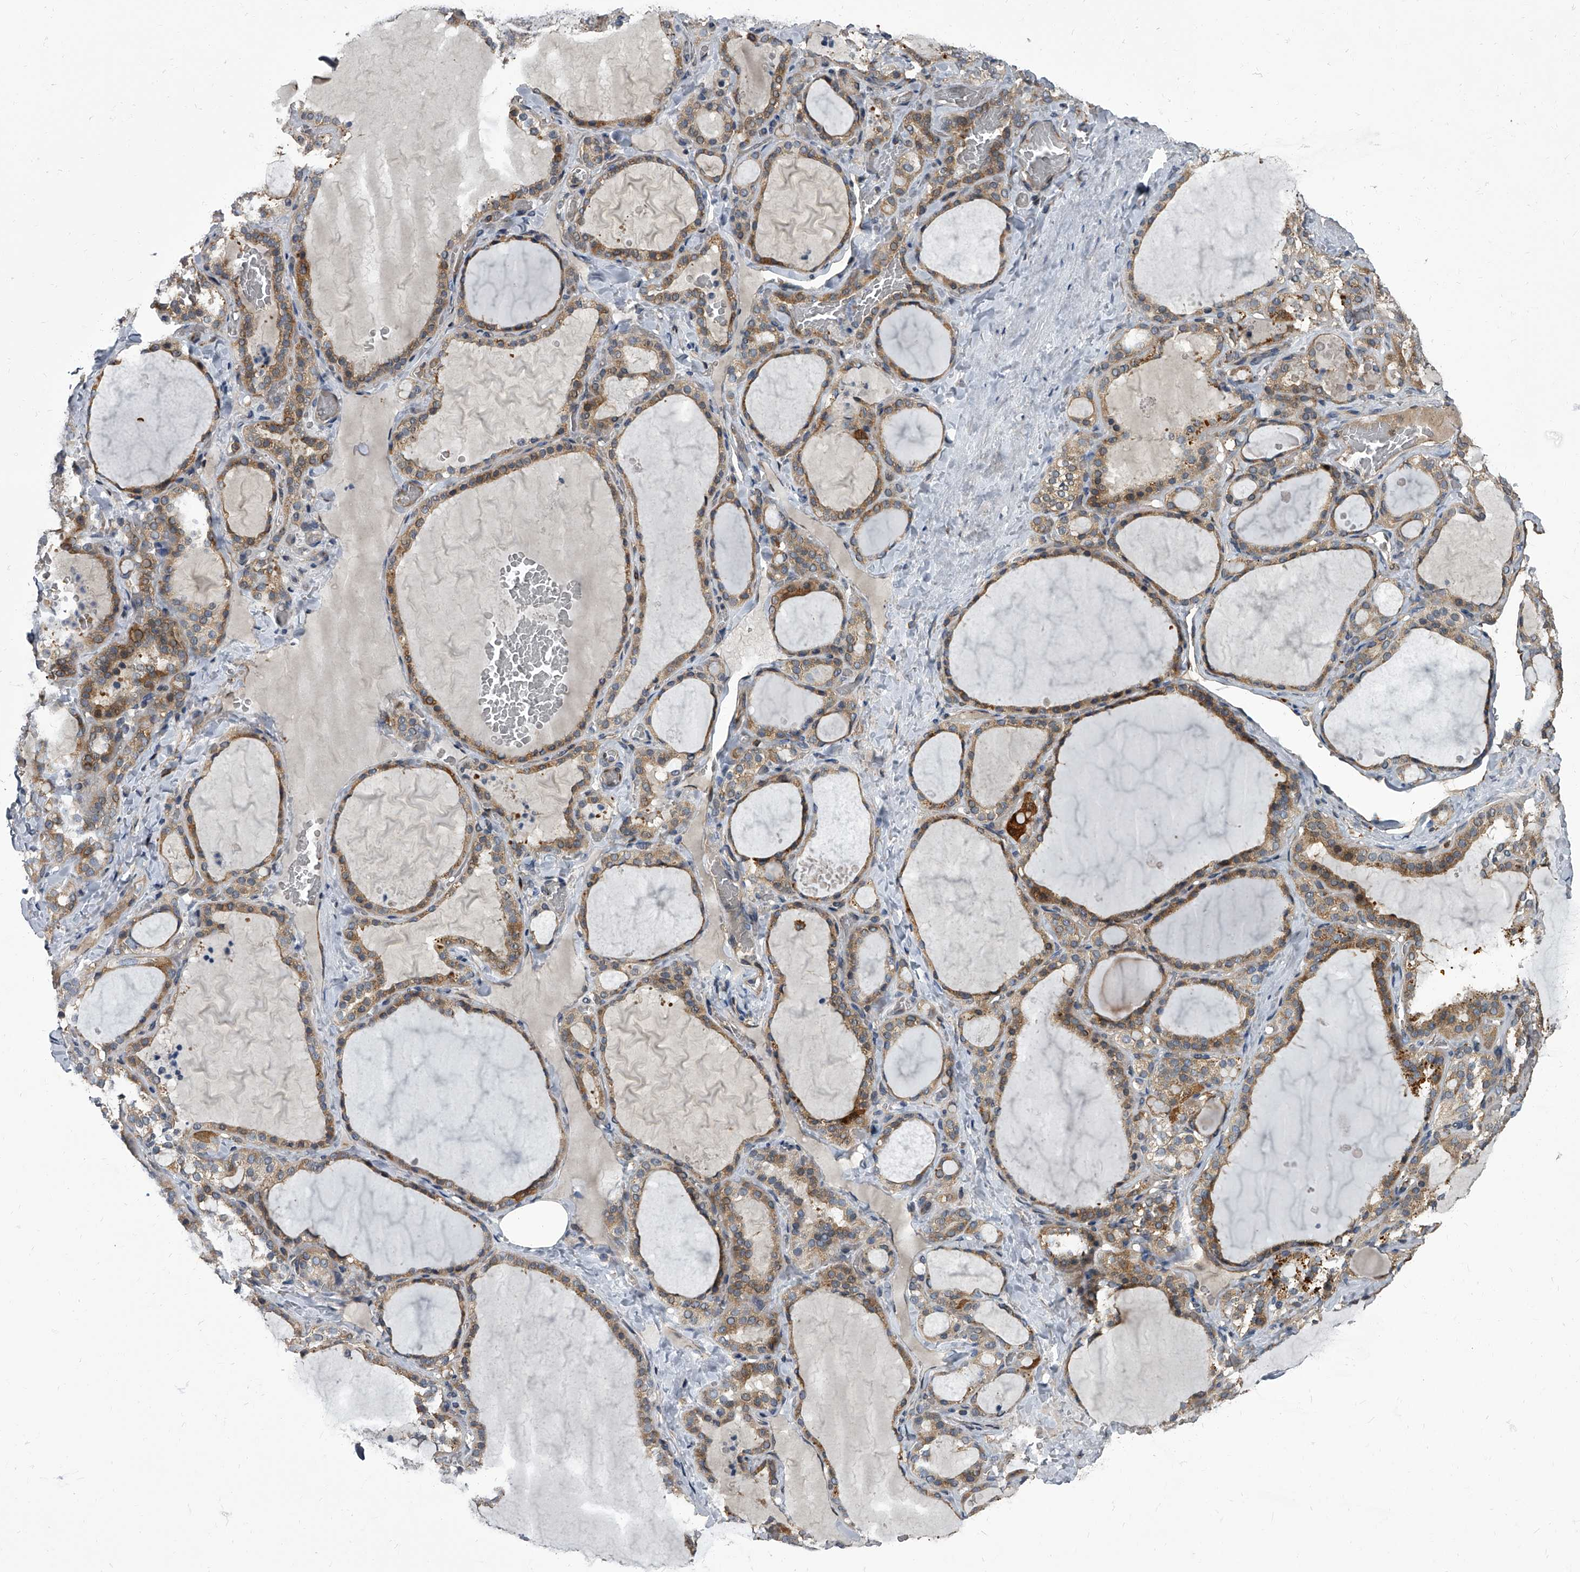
{"staining": {"intensity": "moderate", "quantity": ">75%", "location": "cytoplasmic/membranous"}, "tissue": "thyroid gland", "cell_type": "Glandular cells", "image_type": "normal", "snomed": [{"axis": "morphology", "description": "Normal tissue, NOS"}, {"axis": "topography", "description": "Thyroid gland"}], "caption": "Thyroid gland stained for a protein (brown) displays moderate cytoplasmic/membranous positive staining in about >75% of glandular cells.", "gene": "CDV3", "patient": {"sex": "female", "age": 22}}